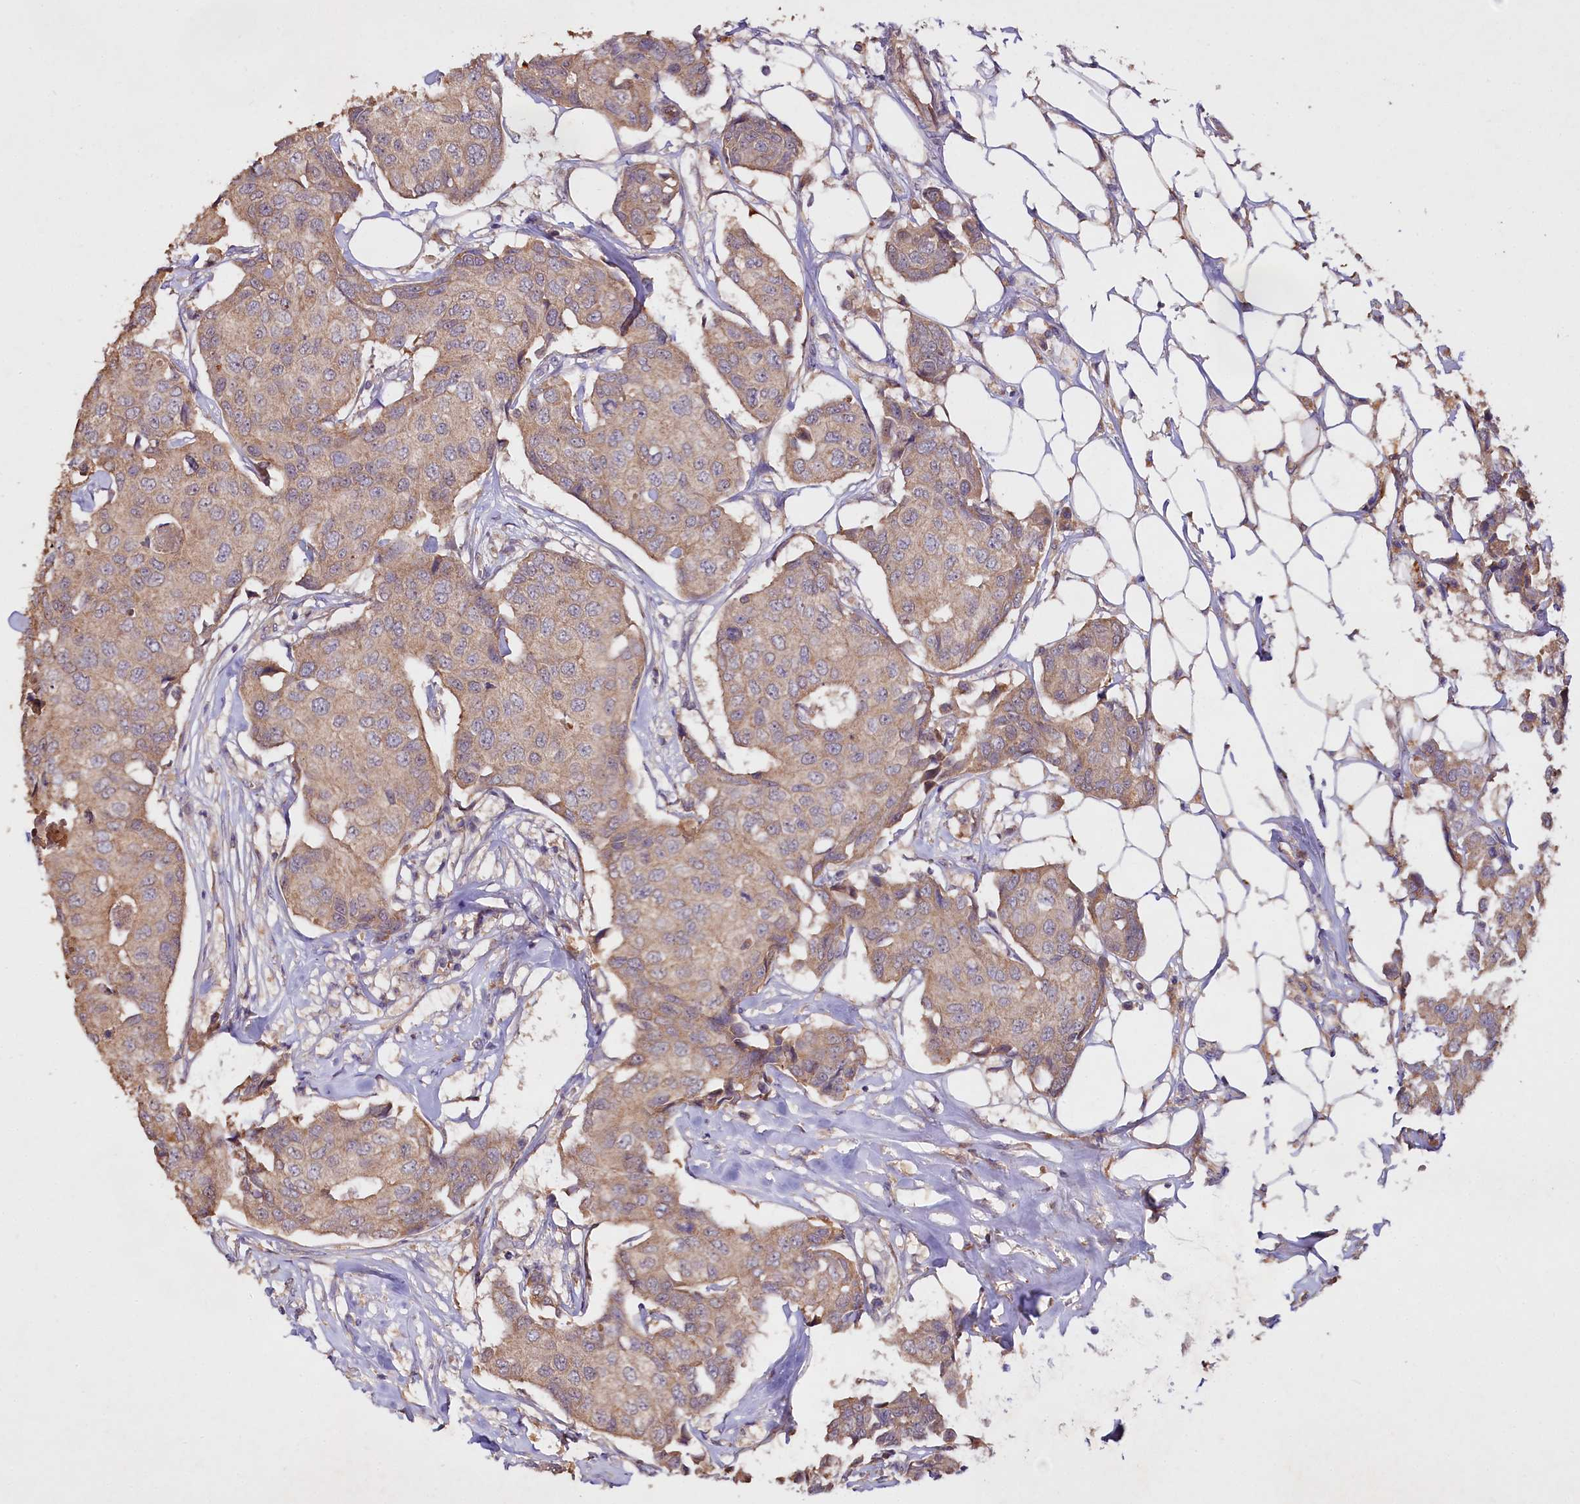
{"staining": {"intensity": "weak", "quantity": ">75%", "location": "cytoplasmic/membranous"}, "tissue": "breast cancer", "cell_type": "Tumor cells", "image_type": "cancer", "snomed": [{"axis": "morphology", "description": "Duct carcinoma"}, {"axis": "topography", "description": "Breast"}], "caption": "Breast intraductal carcinoma tissue demonstrates weak cytoplasmic/membranous positivity in about >75% of tumor cells, visualized by immunohistochemistry. The staining was performed using DAB, with brown indicating positive protein expression. Nuclei are stained blue with hematoxylin.", "gene": "ETFBKMT", "patient": {"sex": "female", "age": 80}}